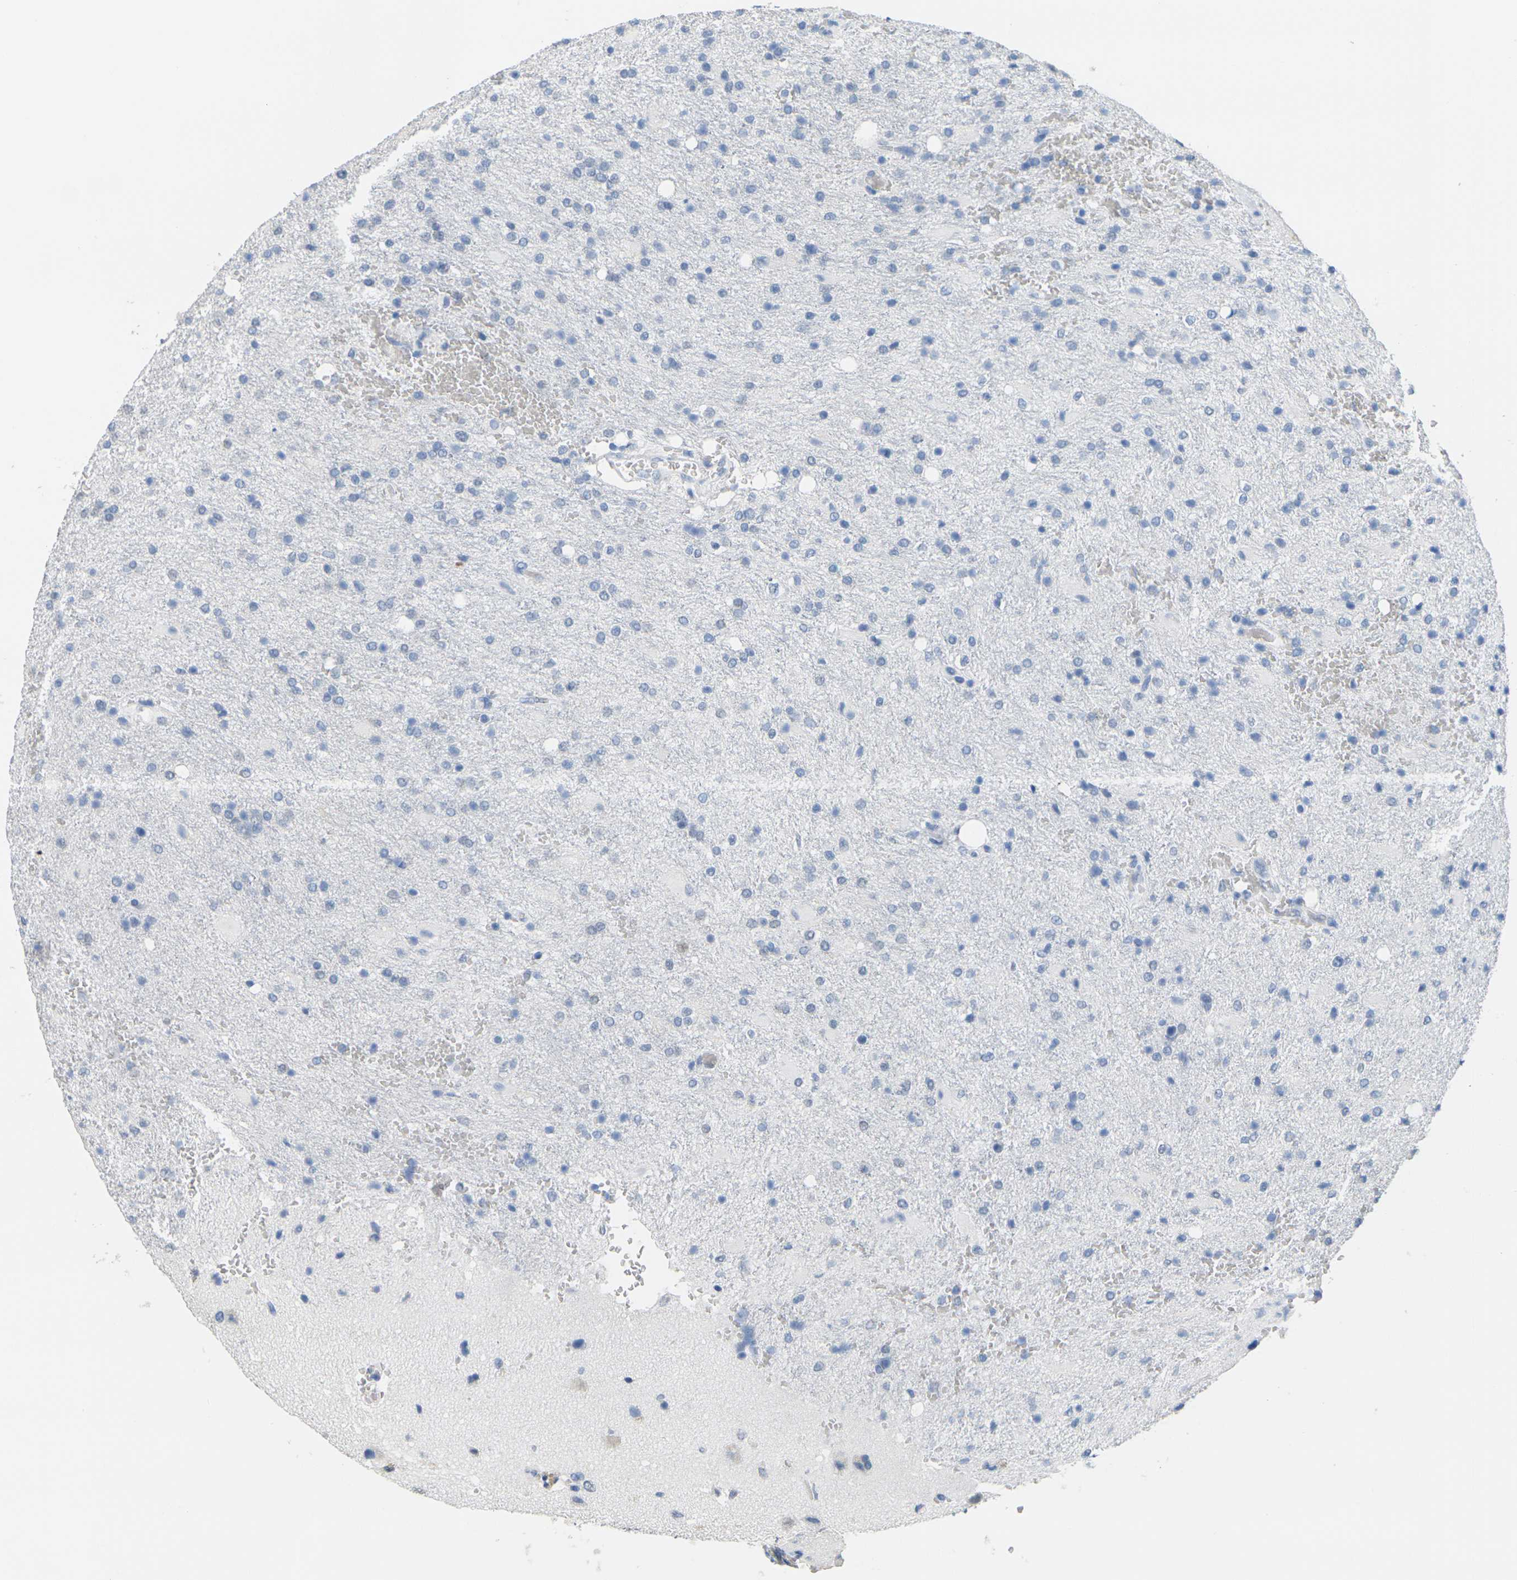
{"staining": {"intensity": "negative", "quantity": "none", "location": "none"}, "tissue": "glioma", "cell_type": "Tumor cells", "image_type": "cancer", "snomed": [{"axis": "morphology", "description": "Glioma, malignant, High grade"}, {"axis": "topography", "description": "Brain"}], "caption": "A micrograph of malignant glioma (high-grade) stained for a protein exhibits no brown staining in tumor cells.", "gene": "CTAG1A", "patient": {"sex": "male", "age": 71}}